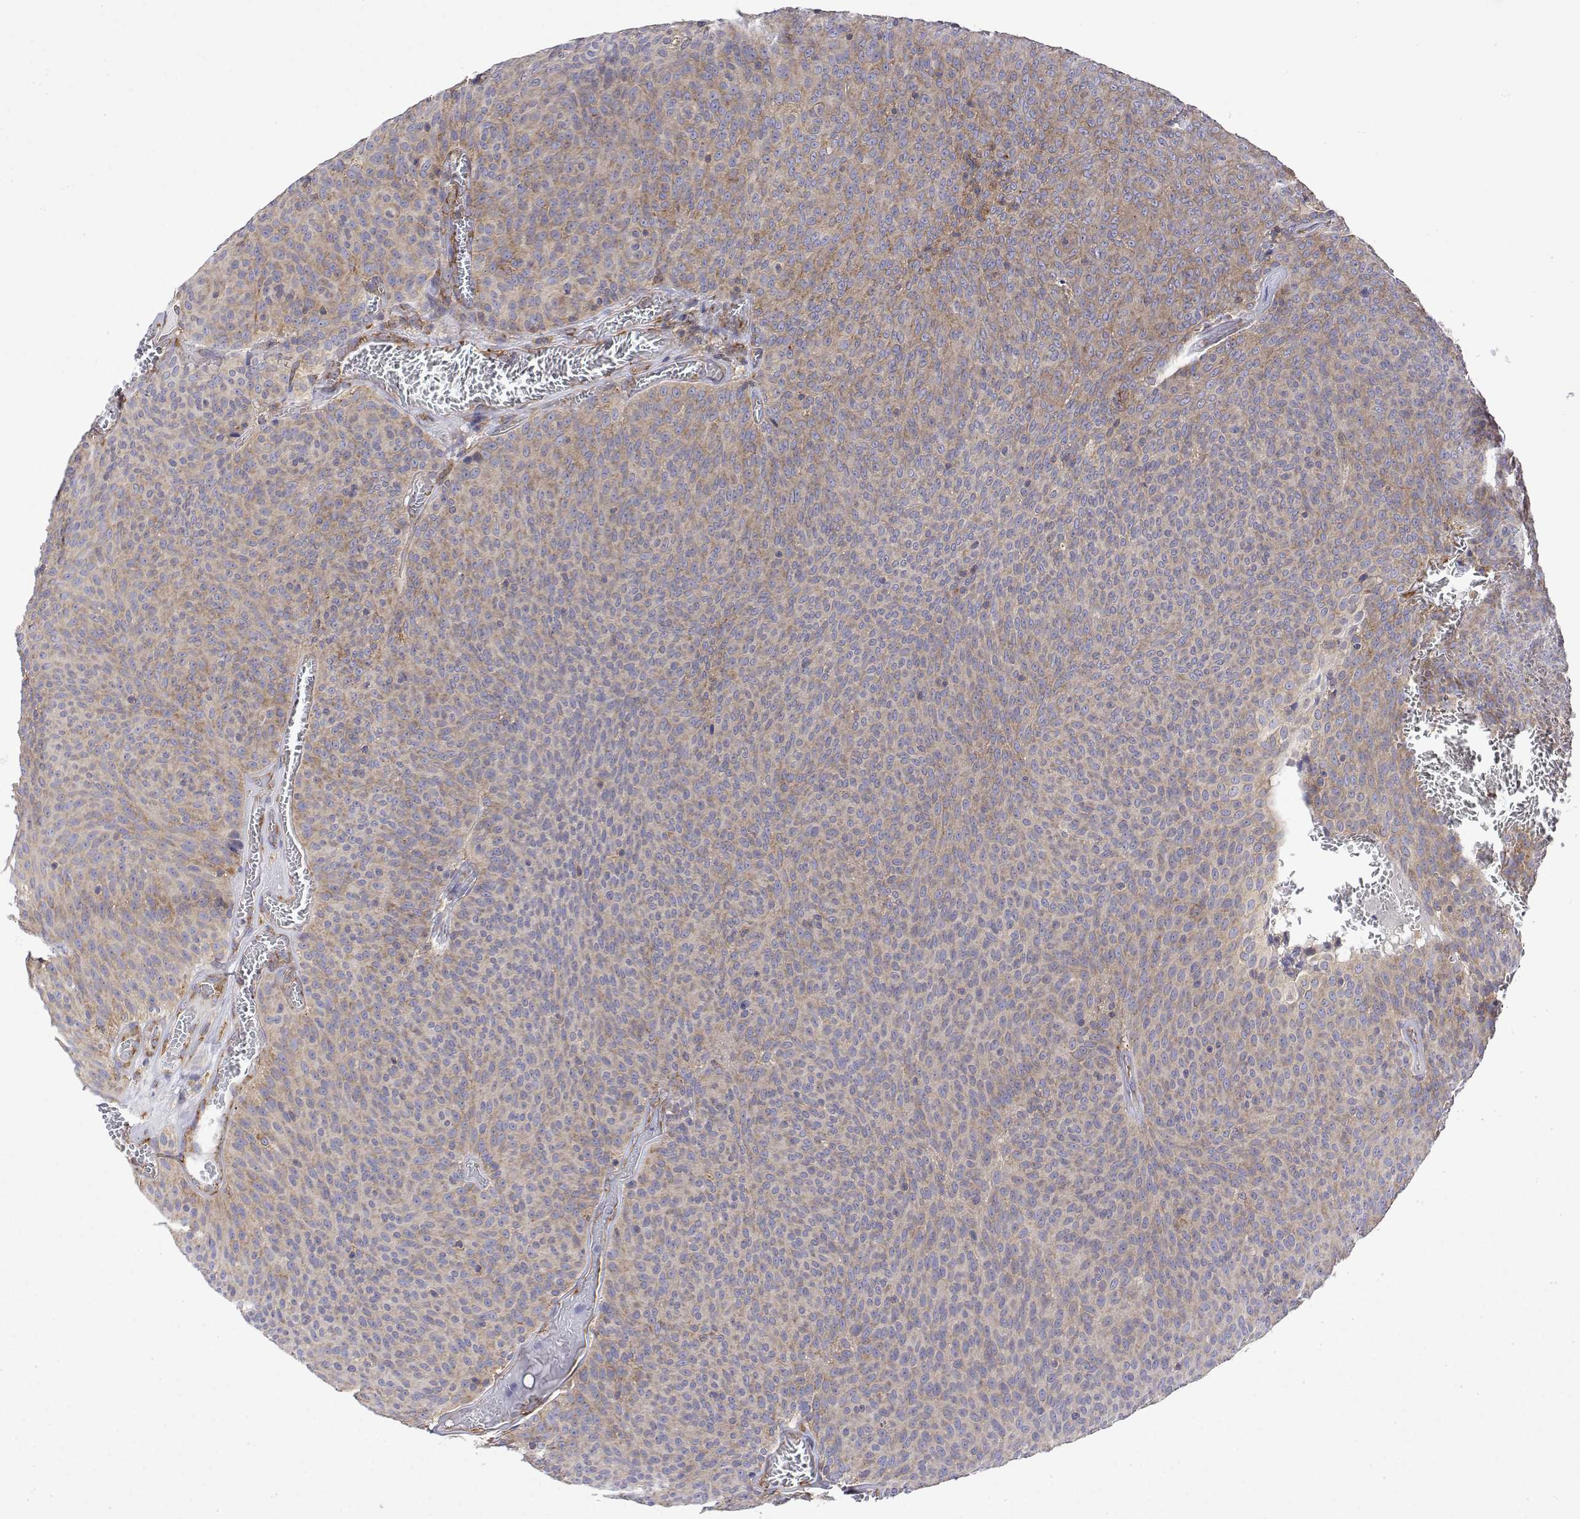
{"staining": {"intensity": "weak", "quantity": "25%-75%", "location": "cytoplasmic/membranous"}, "tissue": "urothelial cancer", "cell_type": "Tumor cells", "image_type": "cancer", "snomed": [{"axis": "morphology", "description": "Urothelial carcinoma, Low grade"}, {"axis": "topography", "description": "Urinary bladder"}], "caption": "Immunohistochemistry (DAB) staining of human low-grade urothelial carcinoma demonstrates weak cytoplasmic/membranous protein positivity in about 25%-75% of tumor cells.", "gene": "EEF1G", "patient": {"sex": "male", "age": 77}}